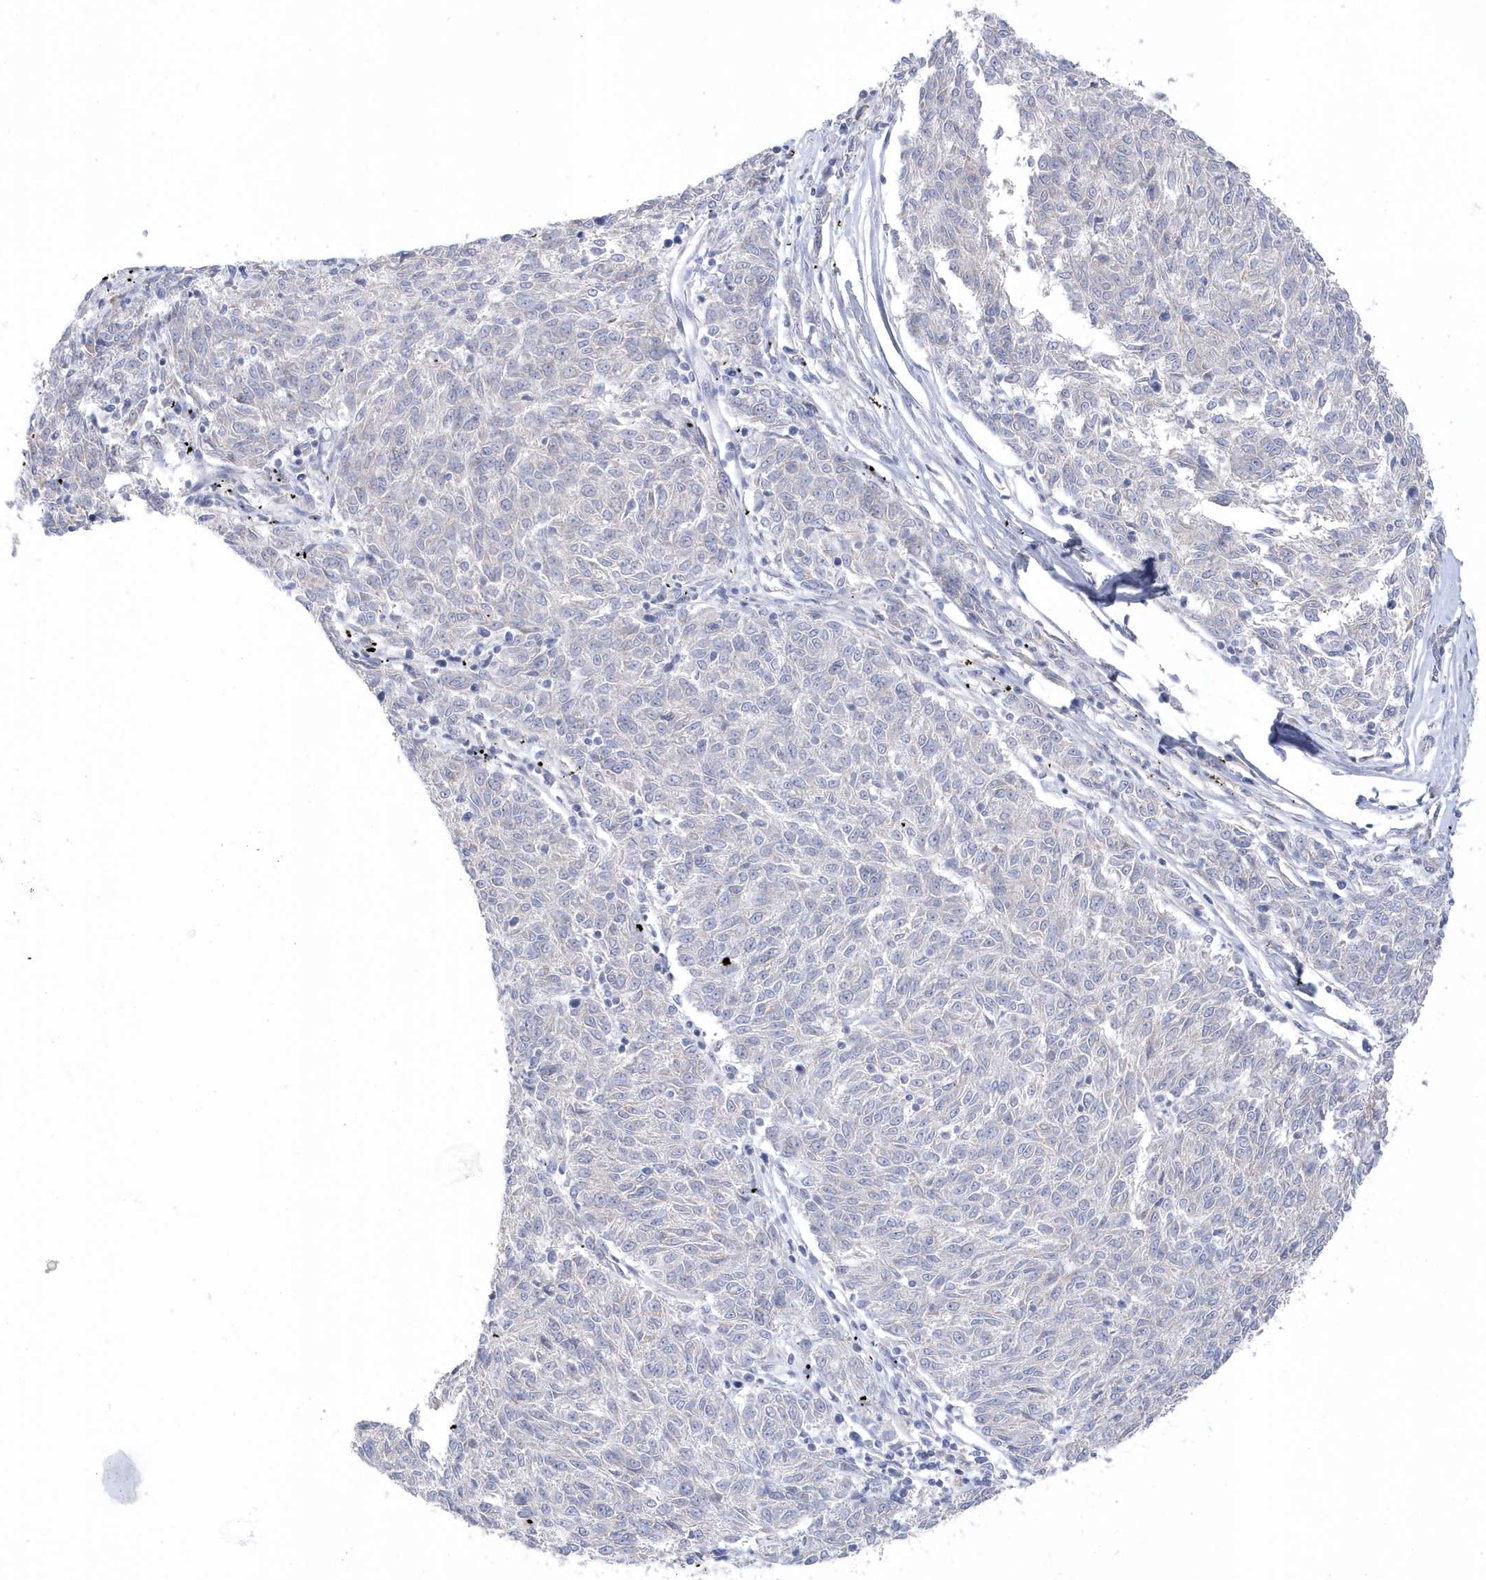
{"staining": {"intensity": "negative", "quantity": "none", "location": "none"}, "tissue": "melanoma", "cell_type": "Tumor cells", "image_type": "cancer", "snomed": [{"axis": "morphology", "description": "Malignant melanoma, NOS"}, {"axis": "topography", "description": "Skin"}], "caption": "Immunohistochemistry histopathology image of neoplastic tissue: human melanoma stained with DAB demonstrates no significant protein expression in tumor cells. The staining was performed using DAB to visualize the protein expression in brown, while the nuclei were stained in blue with hematoxylin (Magnification: 20x).", "gene": "ANAPC1", "patient": {"sex": "female", "age": 72}}